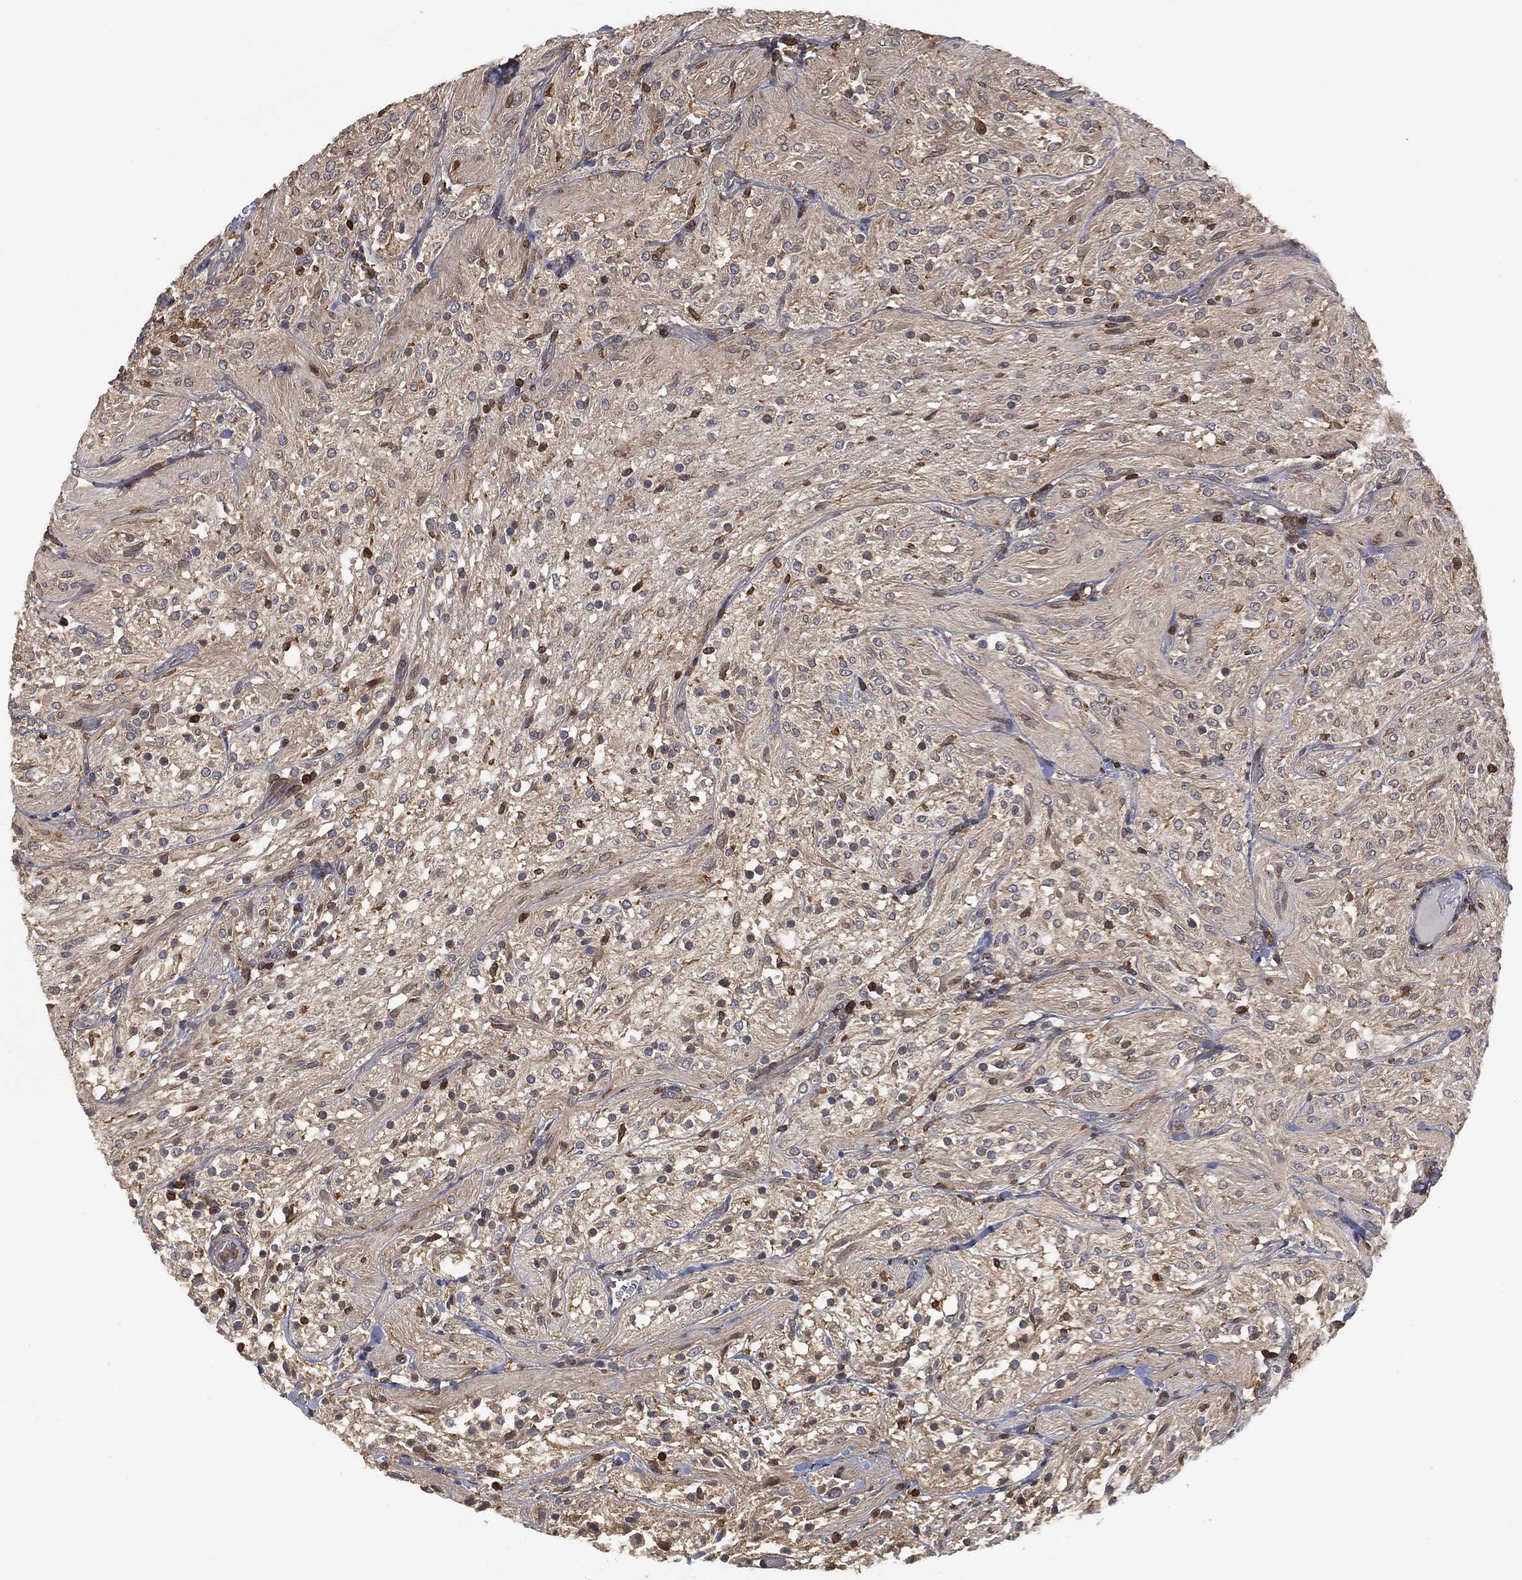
{"staining": {"intensity": "weak", "quantity": "25%-75%", "location": "cytoplasmic/membranous"}, "tissue": "glioma", "cell_type": "Tumor cells", "image_type": "cancer", "snomed": [{"axis": "morphology", "description": "Glioma, malignant, Low grade"}, {"axis": "topography", "description": "Brain"}], "caption": "Protein staining of glioma tissue displays weak cytoplasmic/membranous positivity in about 25%-75% of tumor cells.", "gene": "PSMB10", "patient": {"sex": "male", "age": 3}}